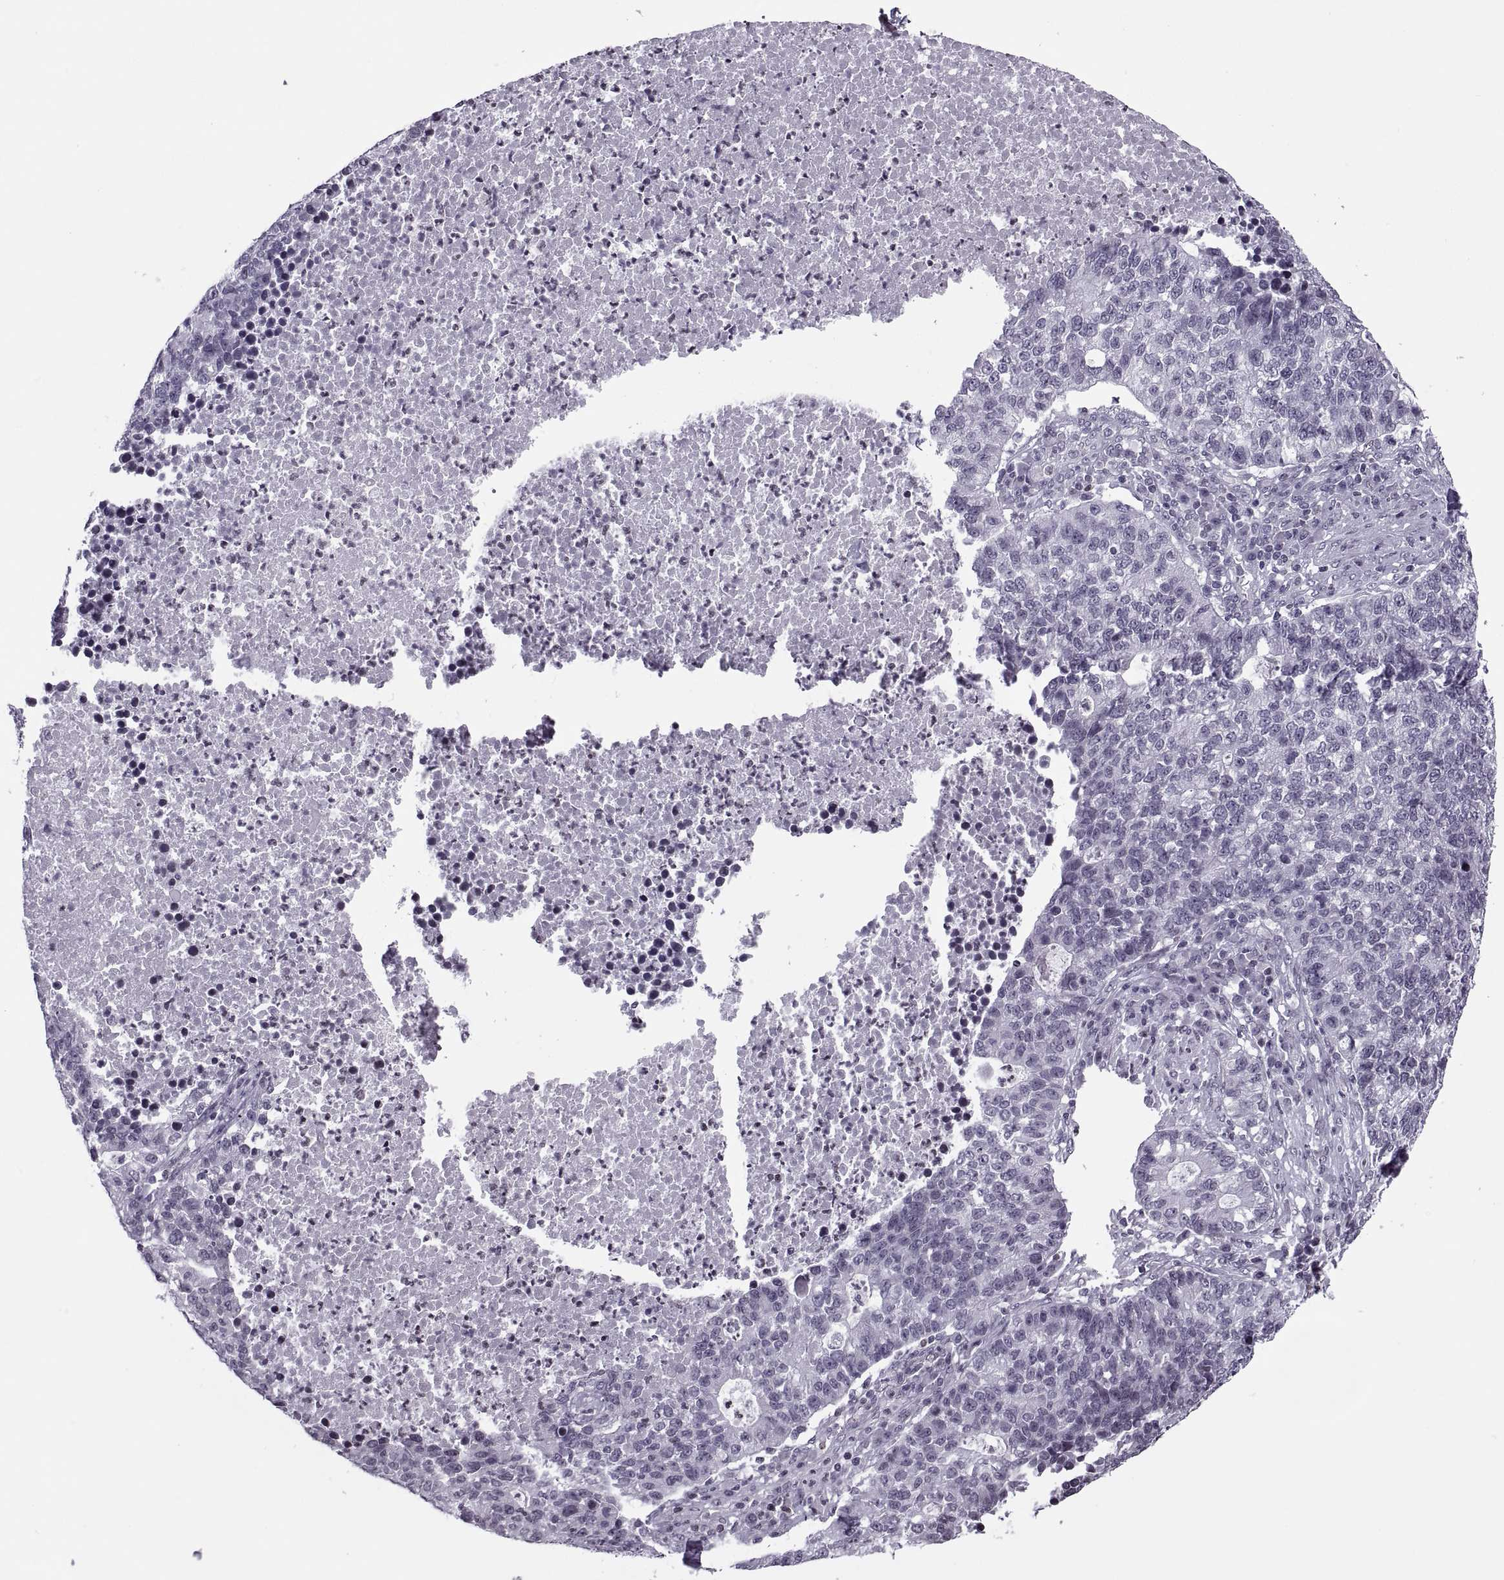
{"staining": {"intensity": "negative", "quantity": "none", "location": "none"}, "tissue": "lung cancer", "cell_type": "Tumor cells", "image_type": "cancer", "snomed": [{"axis": "morphology", "description": "Adenocarcinoma, NOS"}, {"axis": "topography", "description": "Lung"}], "caption": "Protein analysis of lung cancer reveals no significant expression in tumor cells.", "gene": "H1-8", "patient": {"sex": "male", "age": 57}}